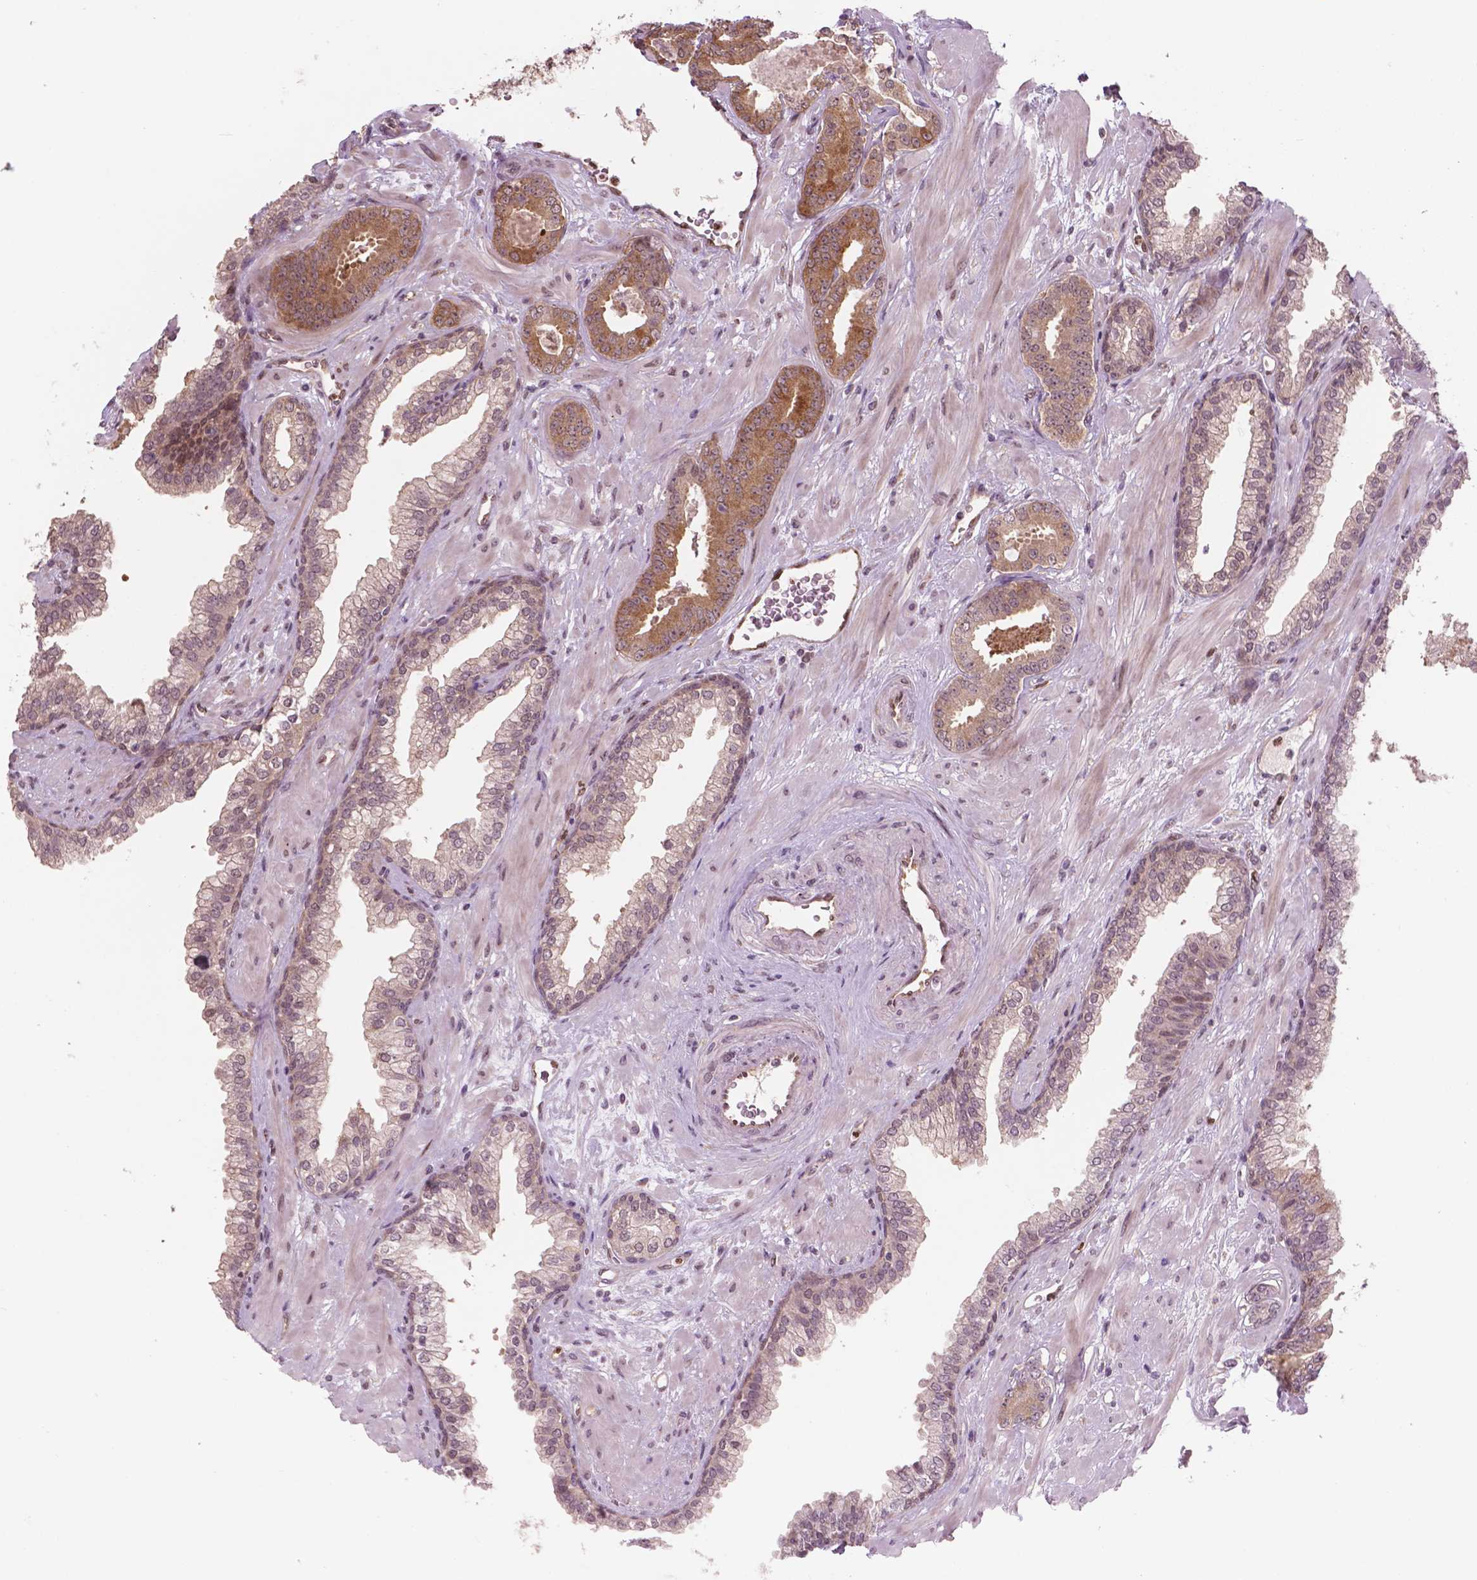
{"staining": {"intensity": "moderate", "quantity": ">75%", "location": "cytoplasmic/membranous"}, "tissue": "prostate cancer", "cell_type": "Tumor cells", "image_type": "cancer", "snomed": [{"axis": "morphology", "description": "Adenocarcinoma, Low grade"}, {"axis": "topography", "description": "Prostate"}], "caption": "Moderate cytoplasmic/membranous protein positivity is appreciated in about >75% of tumor cells in prostate adenocarcinoma (low-grade).", "gene": "NFAT5", "patient": {"sex": "male", "age": 61}}